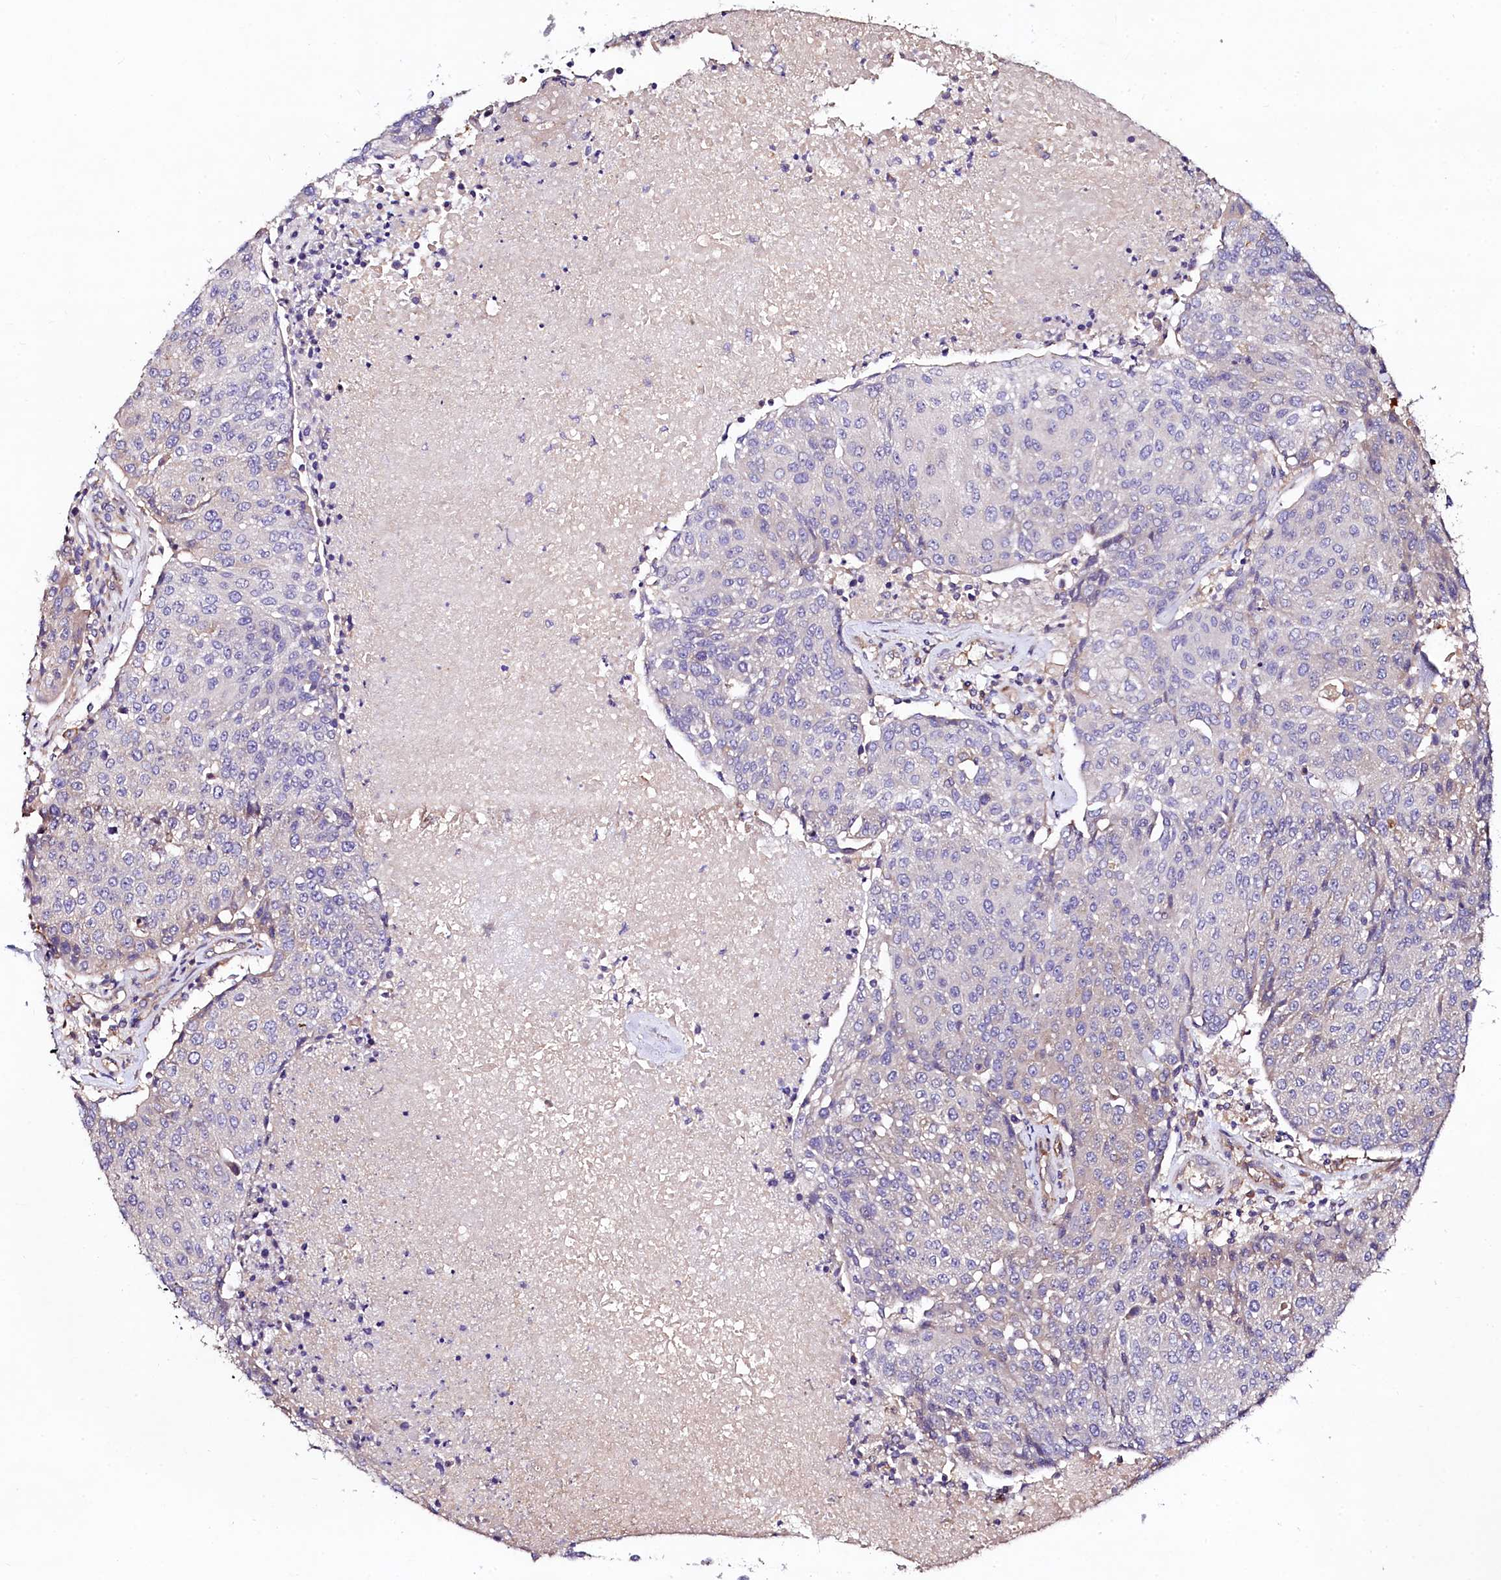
{"staining": {"intensity": "negative", "quantity": "none", "location": "none"}, "tissue": "urothelial cancer", "cell_type": "Tumor cells", "image_type": "cancer", "snomed": [{"axis": "morphology", "description": "Urothelial carcinoma, High grade"}, {"axis": "topography", "description": "Urinary bladder"}], "caption": "There is no significant staining in tumor cells of high-grade urothelial carcinoma. Nuclei are stained in blue.", "gene": "KLHDC4", "patient": {"sex": "female", "age": 85}}